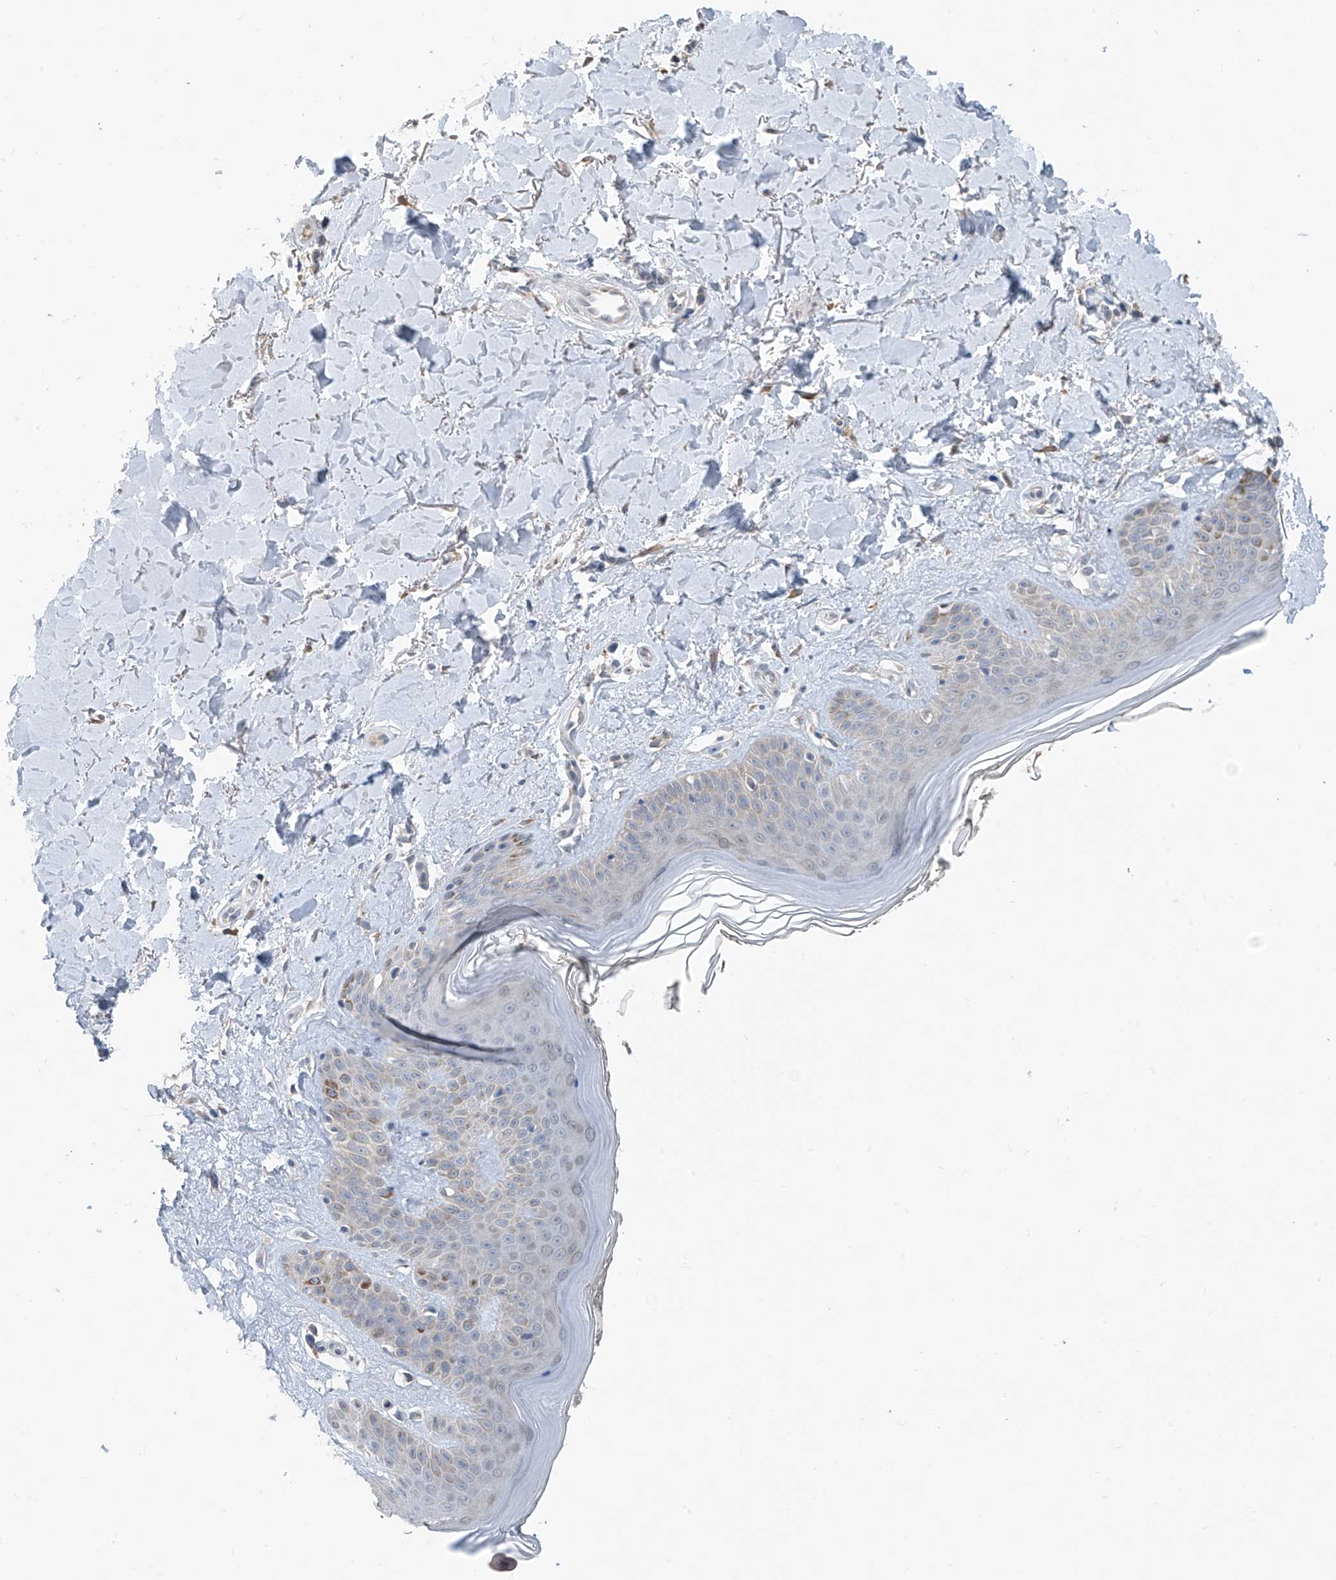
{"staining": {"intensity": "moderate", "quantity": ">75%", "location": "cytoplasmic/membranous"}, "tissue": "skin", "cell_type": "Fibroblasts", "image_type": "normal", "snomed": [{"axis": "morphology", "description": "Normal tissue, NOS"}, {"axis": "topography", "description": "Skin"}], "caption": "A brown stain labels moderate cytoplasmic/membranous staining of a protein in fibroblasts of normal skin. Nuclei are stained in blue.", "gene": "CYP4V2", "patient": {"sex": "female", "age": 64}}